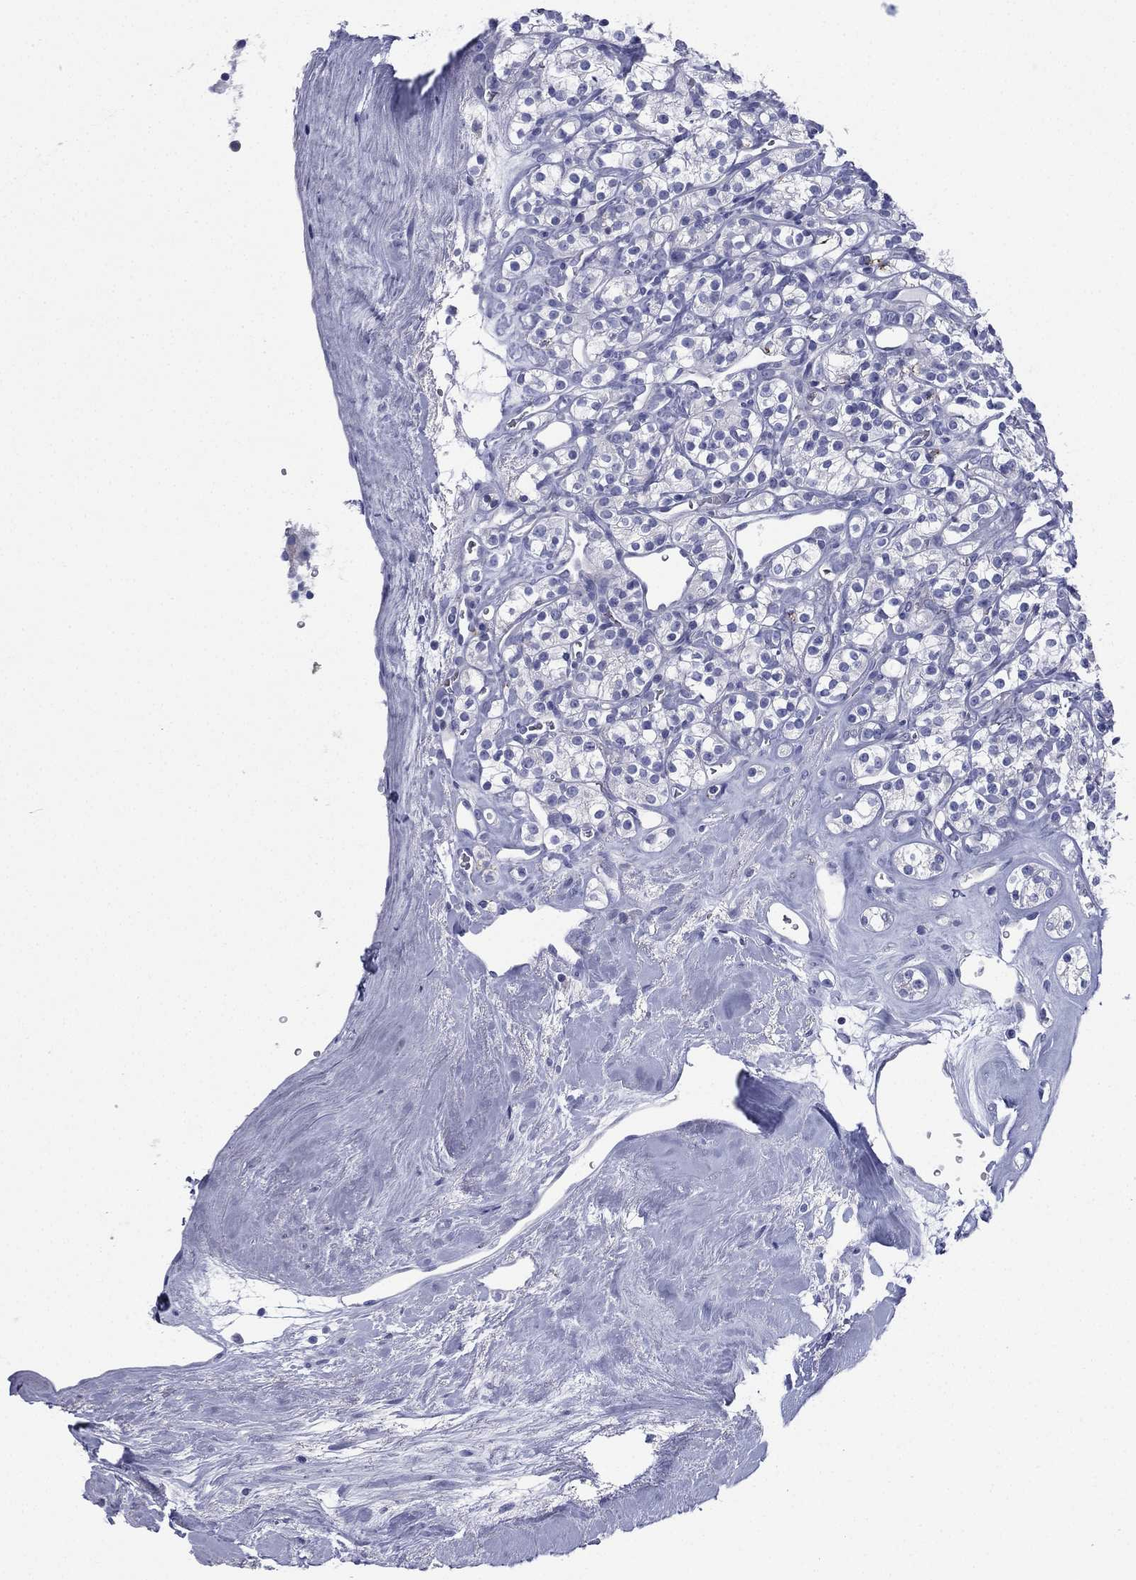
{"staining": {"intensity": "negative", "quantity": "none", "location": "none"}, "tissue": "renal cancer", "cell_type": "Tumor cells", "image_type": "cancer", "snomed": [{"axis": "morphology", "description": "Adenocarcinoma, NOS"}, {"axis": "topography", "description": "Kidney"}], "caption": "Protein analysis of renal cancer (adenocarcinoma) demonstrates no significant positivity in tumor cells. (DAB IHC visualized using brightfield microscopy, high magnification).", "gene": "FCER2", "patient": {"sex": "male", "age": 77}}